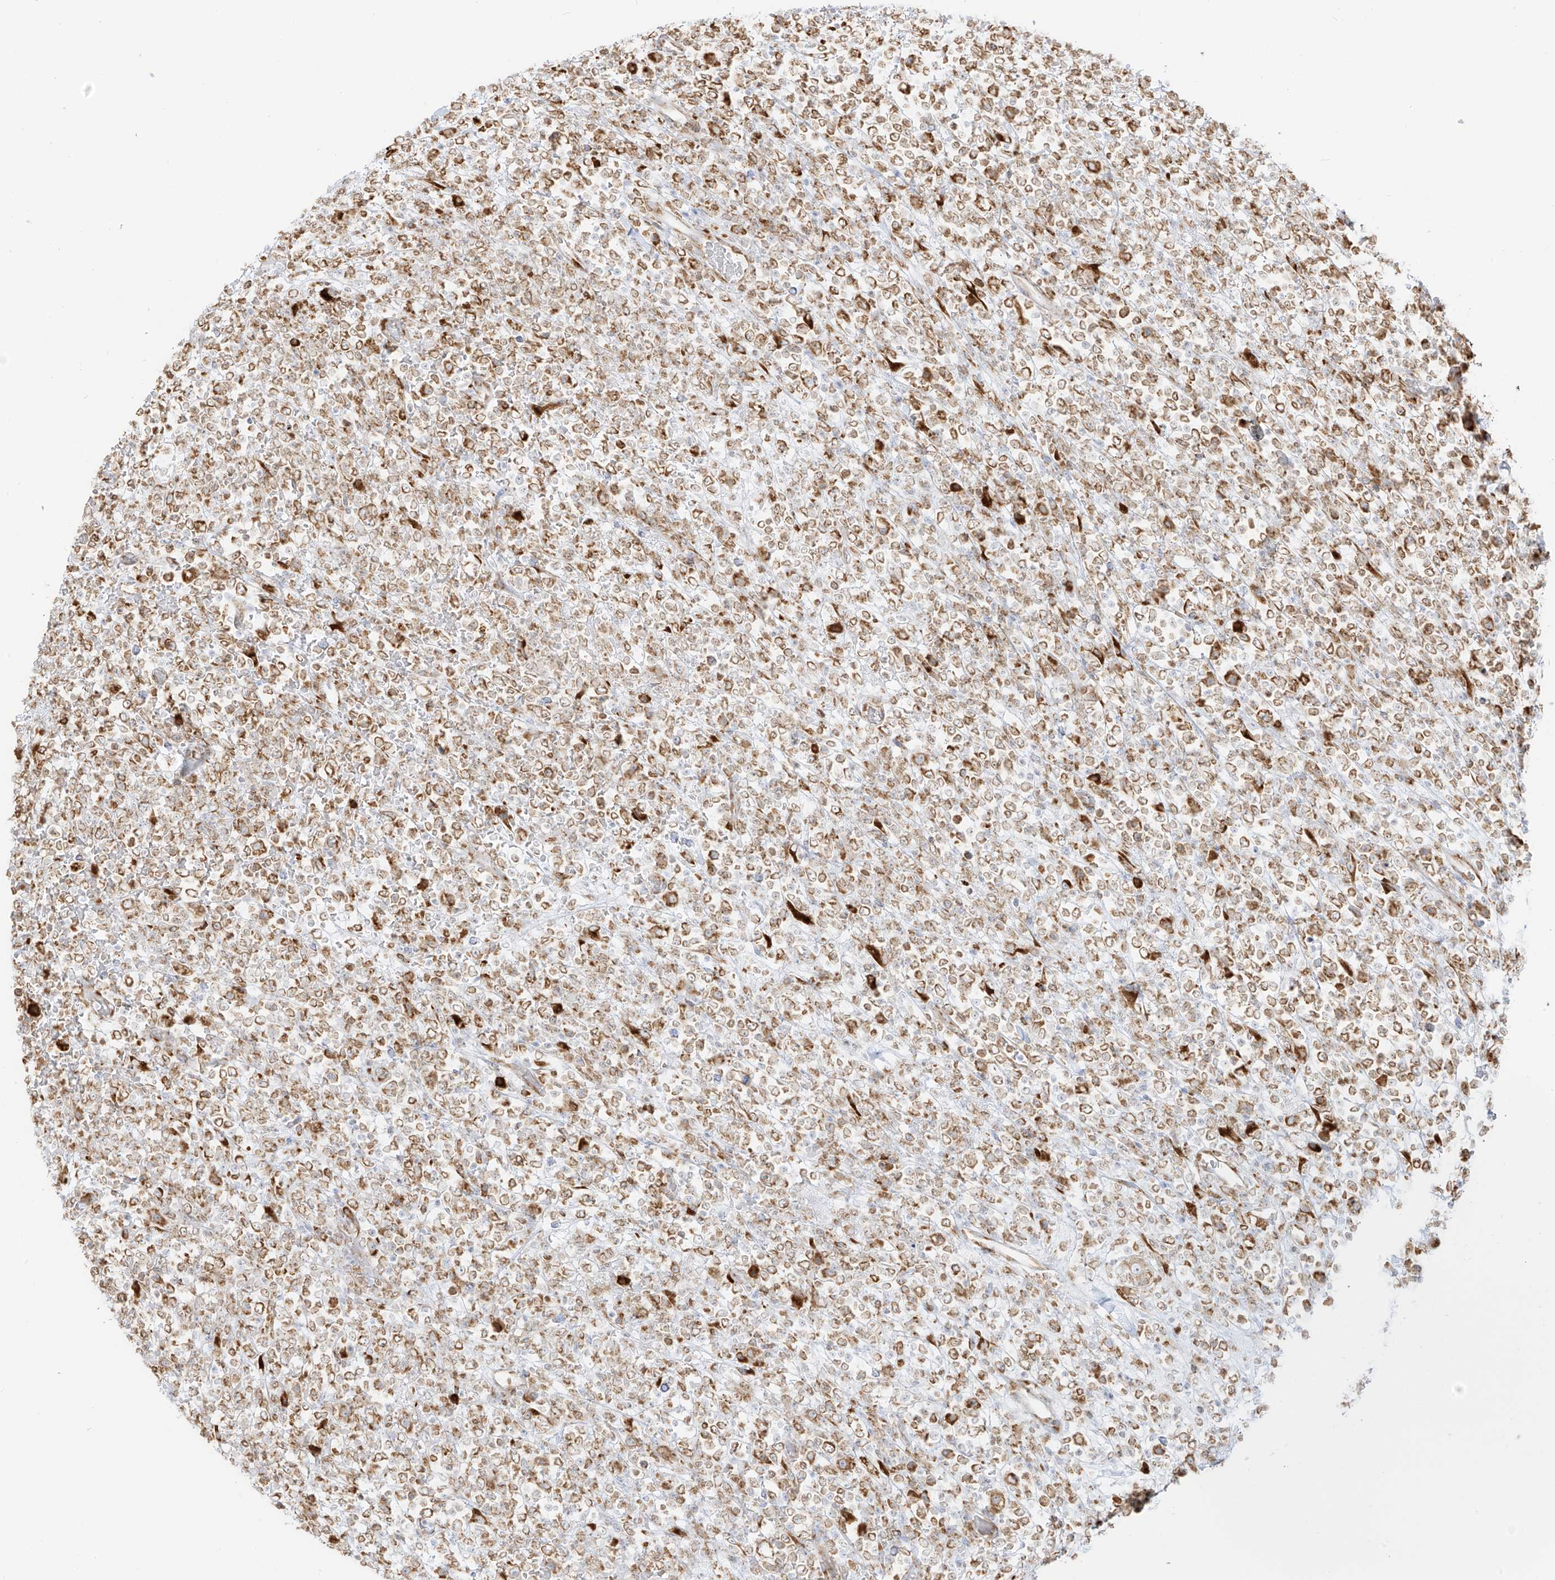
{"staining": {"intensity": "weak", "quantity": ">75%", "location": "cytoplasmic/membranous"}, "tissue": "lymphoma", "cell_type": "Tumor cells", "image_type": "cancer", "snomed": [{"axis": "morphology", "description": "Malignant lymphoma, non-Hodgkin's type, High grade"}, {"axis": "topography", "description": "Colon"}], "caption": "Tumor cells exhibit low levels of weak cytoplasmic/membranous positivity in approximately >75% of cells in human malignant lymphoma, non-Hodgkin's type (high-grade).", "gene": "LRRC59", "patient": {"sex": "female", "age": 53}}